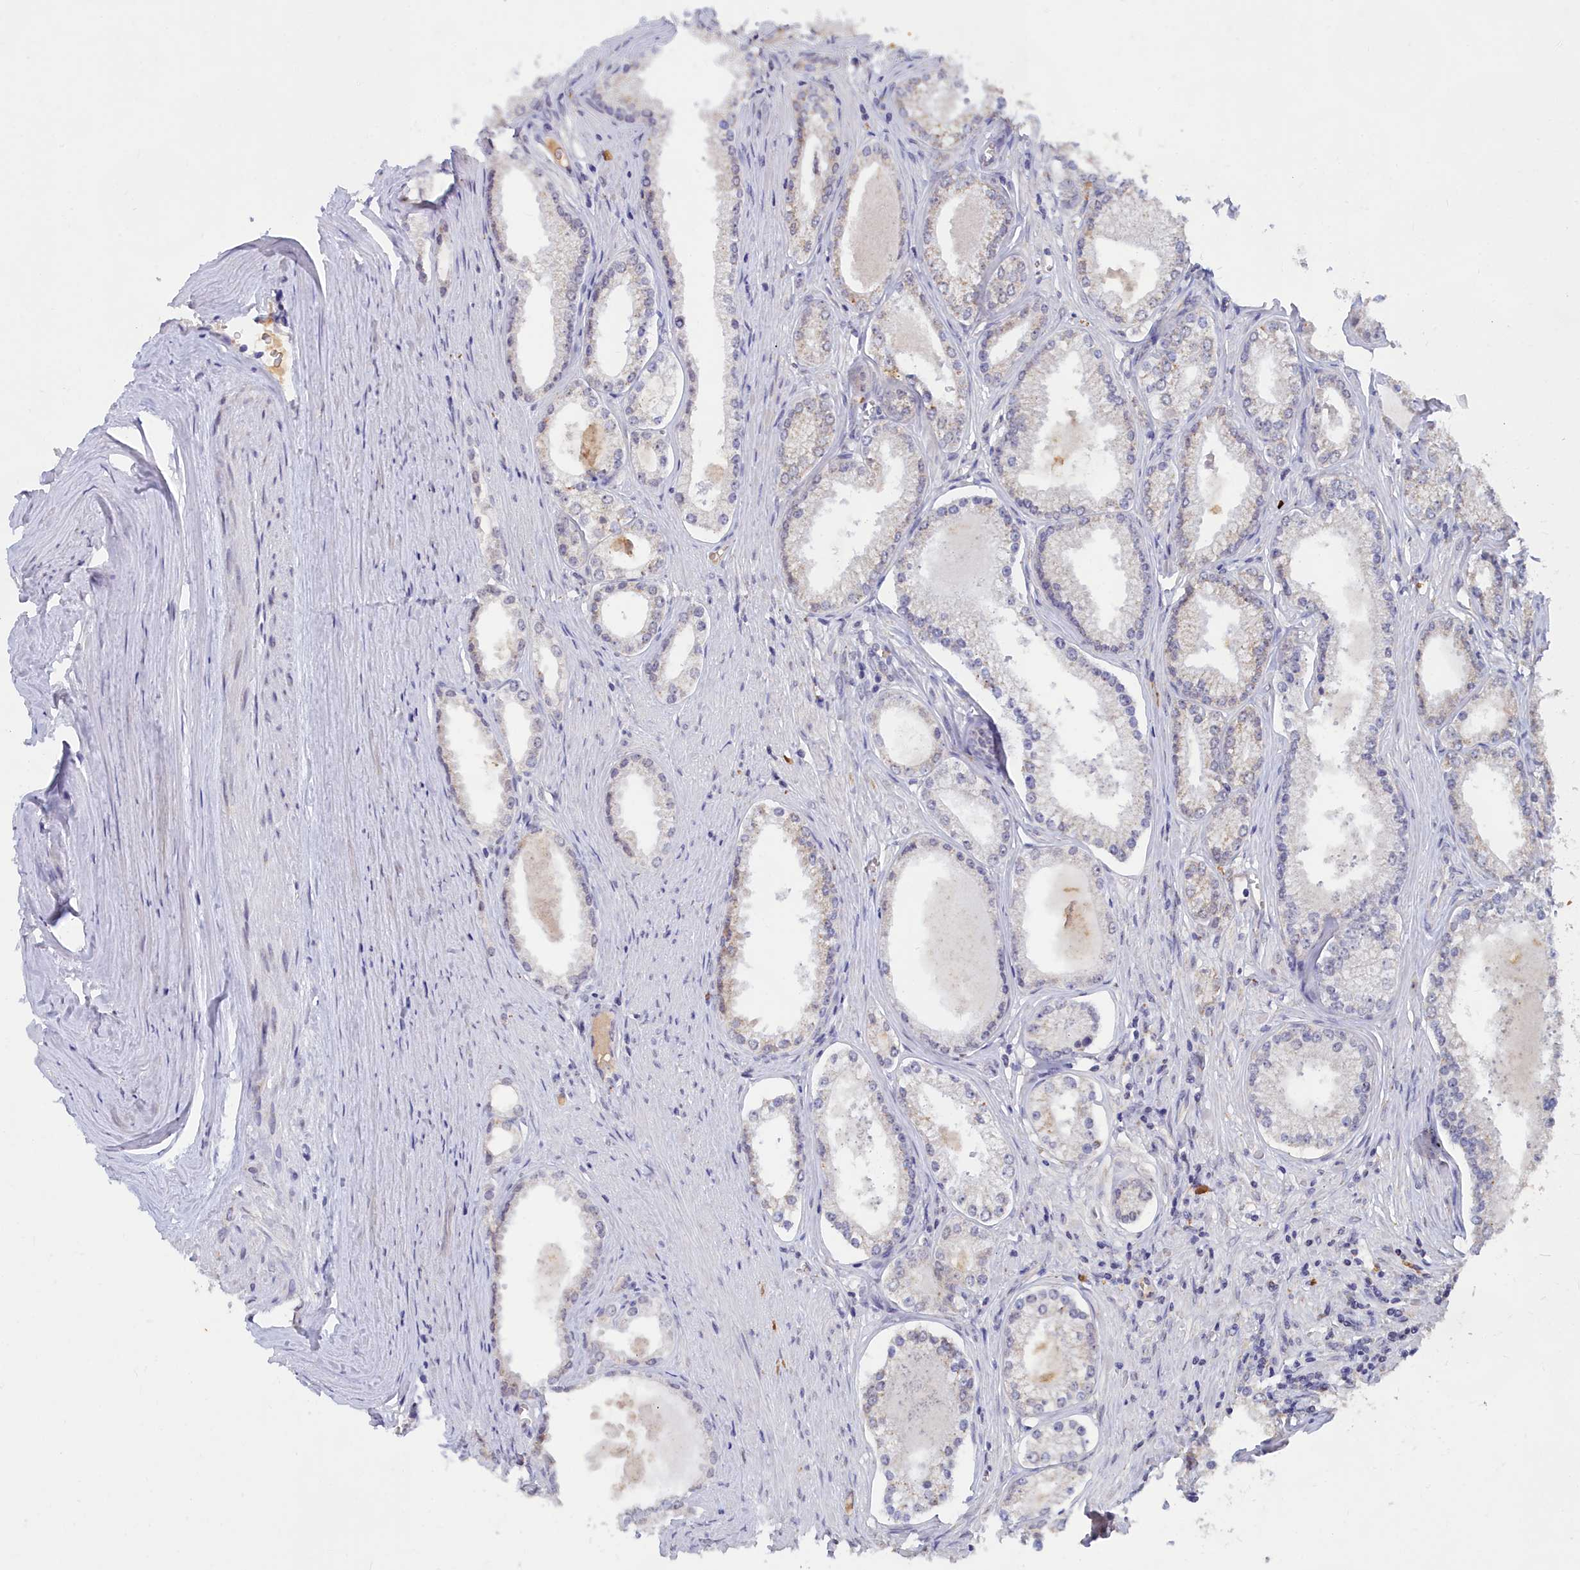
{"staining": {"intensity": "negative", "quantity": "none", "location": "none"}, "tissue": "prostate cancer", "cell_type": "Tumor cells", "image_type": "cancer", "snomed": [{"axis": "morphology", "description": "Adenocarcinoma, High grade"}, {"axis": "topography", "description": "Prostate"}], "caption": "This is an IHC micrograph of prostate cancer (high-grade adenocarcinoma). There is no positivity in tumor cells.", "gene": "LRIF1", "patient": {"sex": "male", "age": 68}}